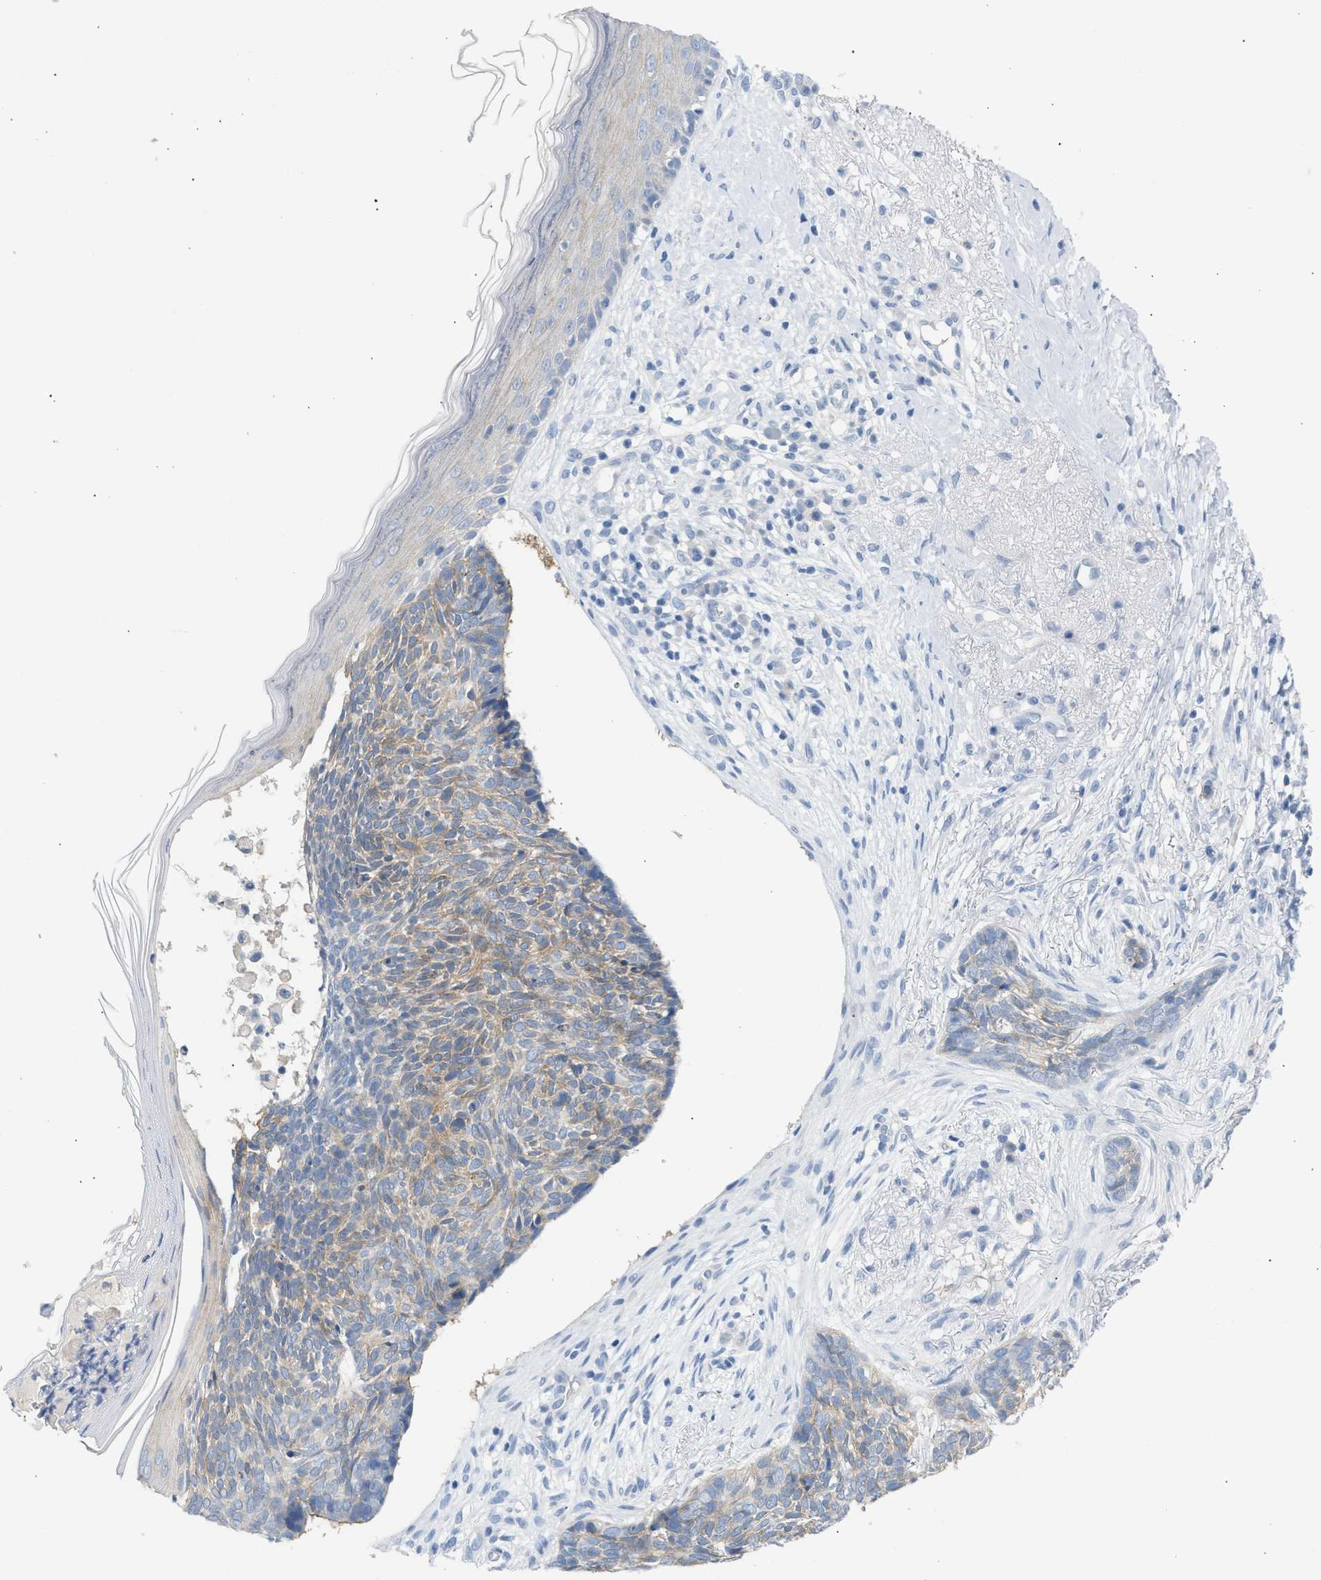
{"staining": {"intensity": "weak", "quantity": ">75%", "location": "cytoplasmic/membranous"}, "tissue": "skin cancer", "cell_type": "Tumor cells", "image_type": "cancer", "snomed": [{"axis": "morphology", "description": "Basal cell carcinoma"}, {"axis": "topography", "description": "Skin"}], "caption": "Brown immunohistochemical staining in skin cancer (basal cell carcinoma) exhibits weak cytoplasmic/membranous positivity in approximately >75% of tumor cells. Nuclei are stained in blue.", "gene": "ERBB2", "patient": {"sex": "female", "age": 84}}